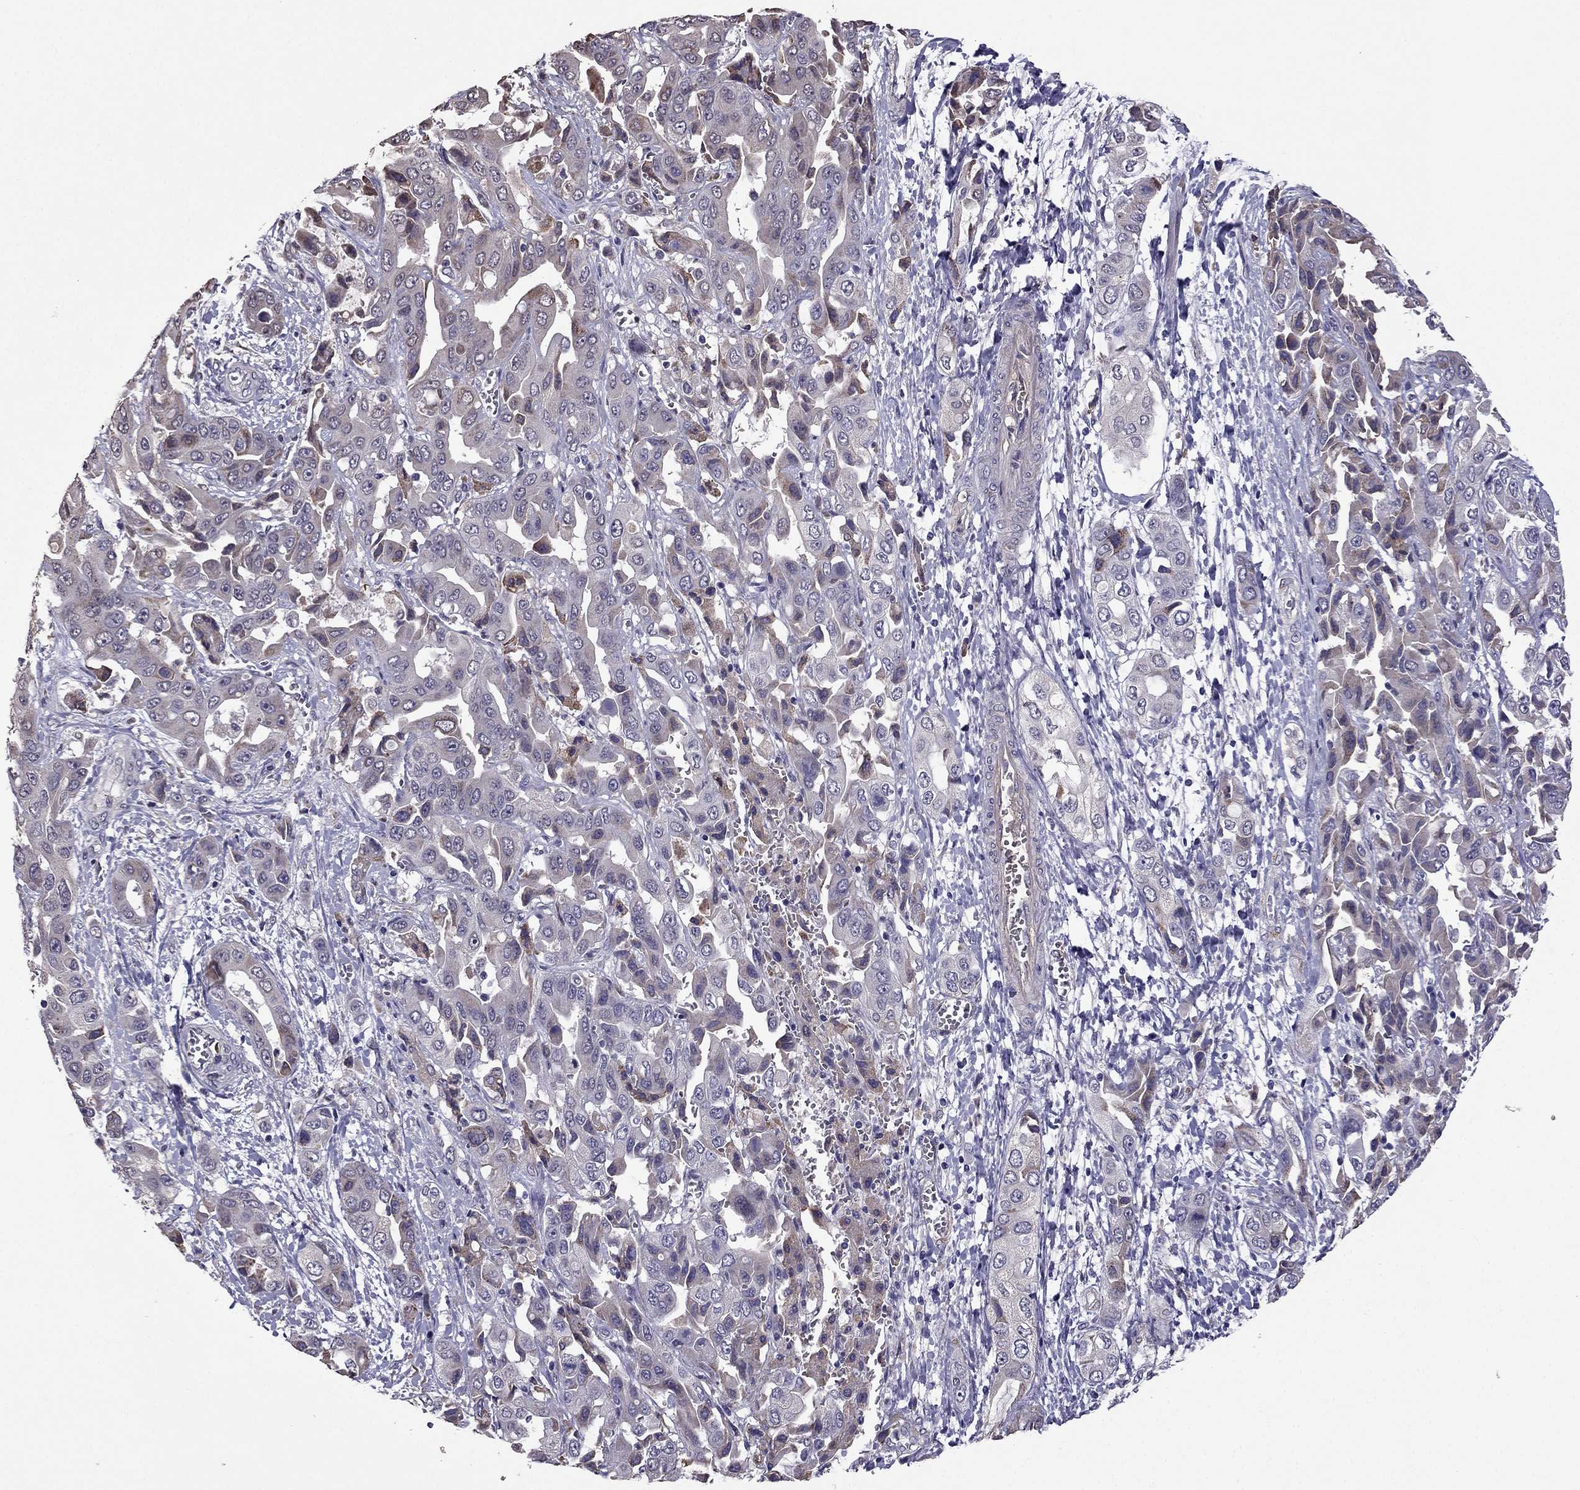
{"staining": {"intensity": "weak", "quantity": "<25%", "location": "cytoplasmic/membranous"}, "tissue": "liver cancer", "cell_type": "Tumor cells", "image_type": "cancer", "snomed": [{"axis": "morphology", "description": "Cholangiocarcinoma"}, {"axis": "topography", "description": "Liver"}], "caption": "Tumor cells are negative for protein expression in human liver cancer. Nuclei are stained in blue.", "gene": "CDH9", "patient": {"sex": "female", "age": 52}}